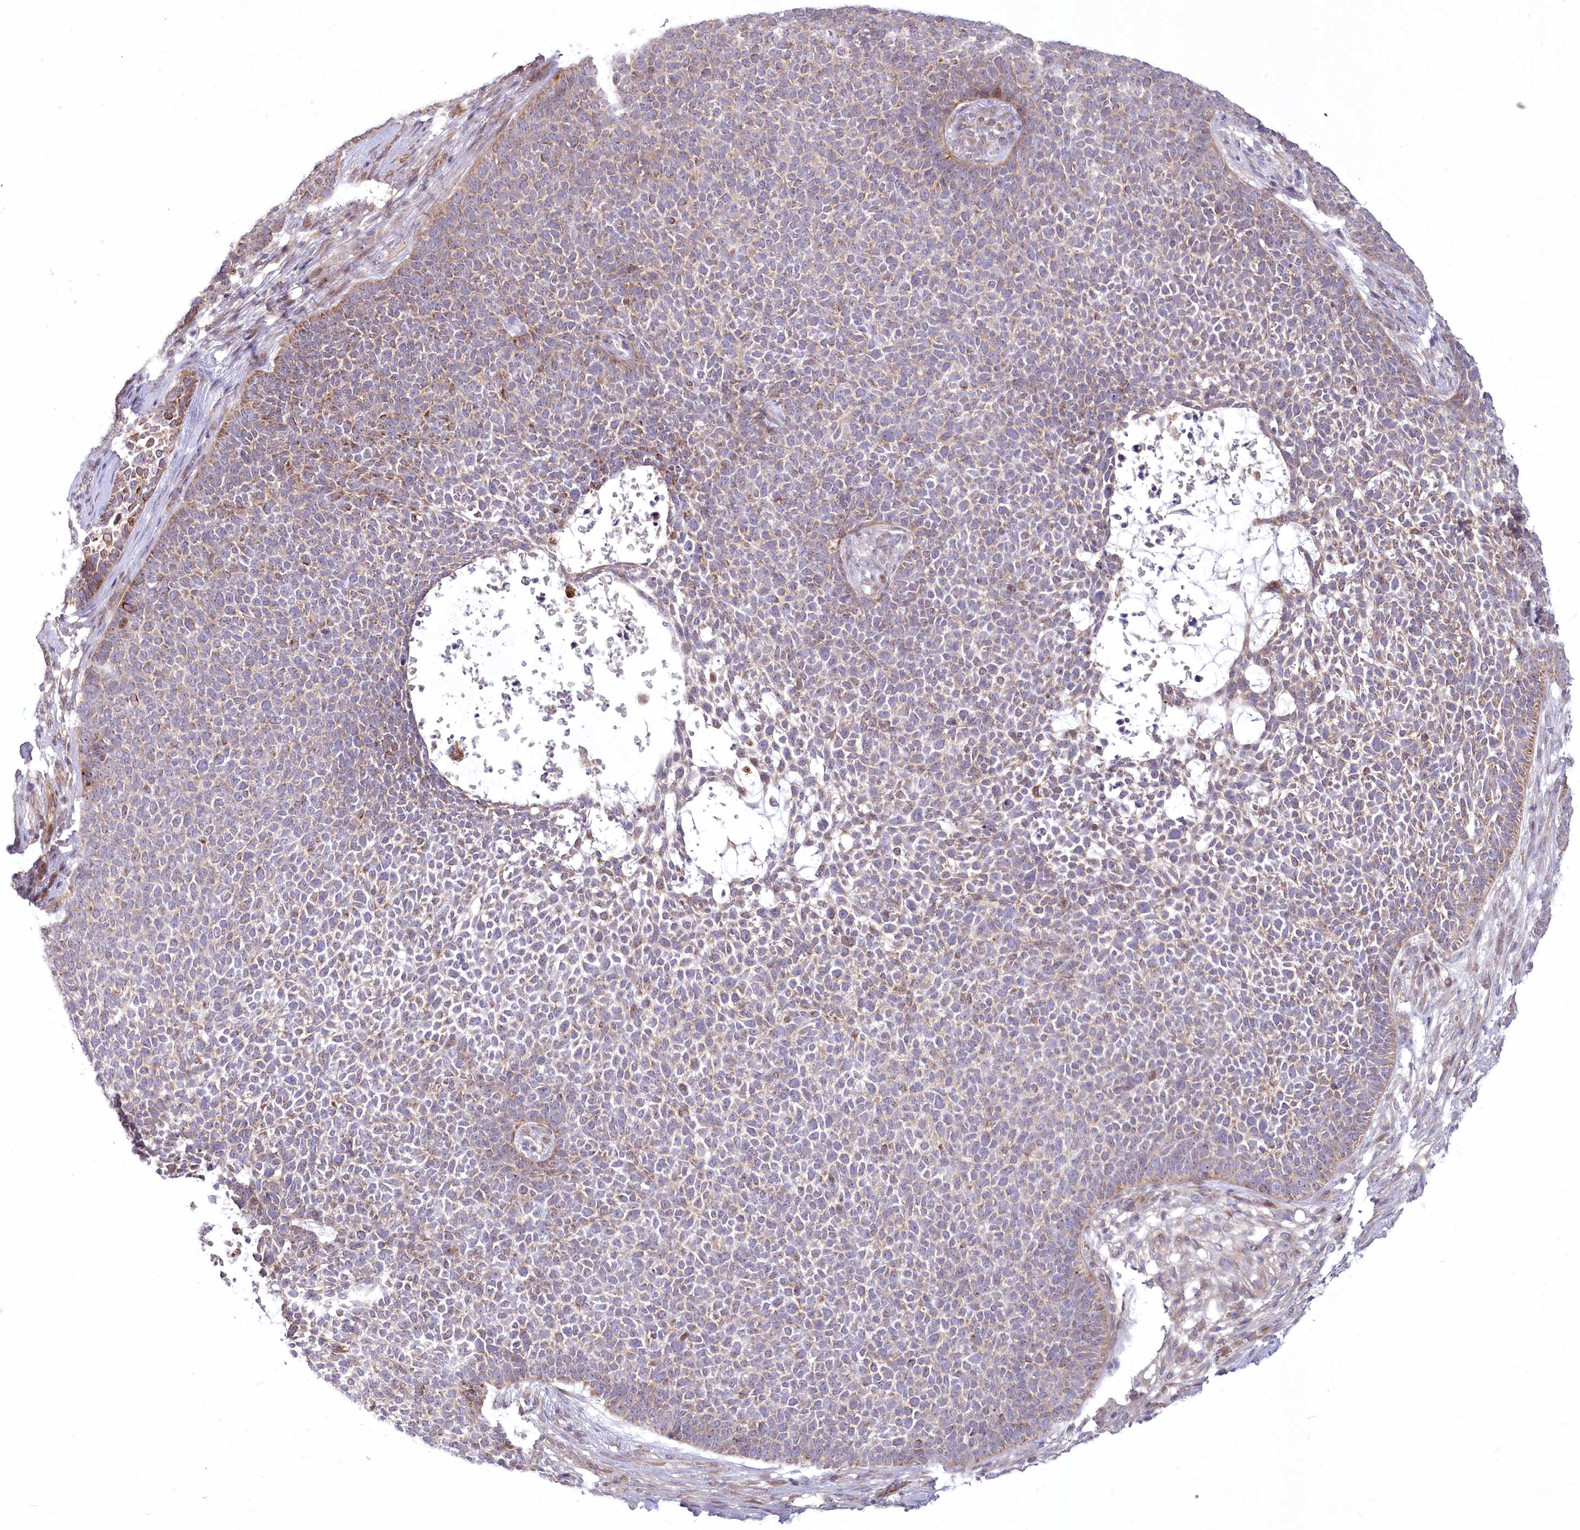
{"staining": {"intensity": "weak", "quantity": "25%-75%", "location": "cytoplasmic/membranous"}, "tissue": "skin cancer", "cell_type": "Tumor cells", "image_type": "cancer", "snomed": [{"axis": "morphology", "description": "Basal cell carcinoma"}, {"axis": "topography", "description": "Skin"}], "caption": "The photomicrograph shows staining of skin cancer, revealing weak cytoplasmic/membranous protein positivity (brown color) within tumor cells. The protein is stained brown, and the nuclei are stained in blue (DAB (3,3'-diaminobenzidine) IHC with brightfield microscopy, high magnification).", "gene": "MTG1", "patient": {"sex": "female", "age": 84}}